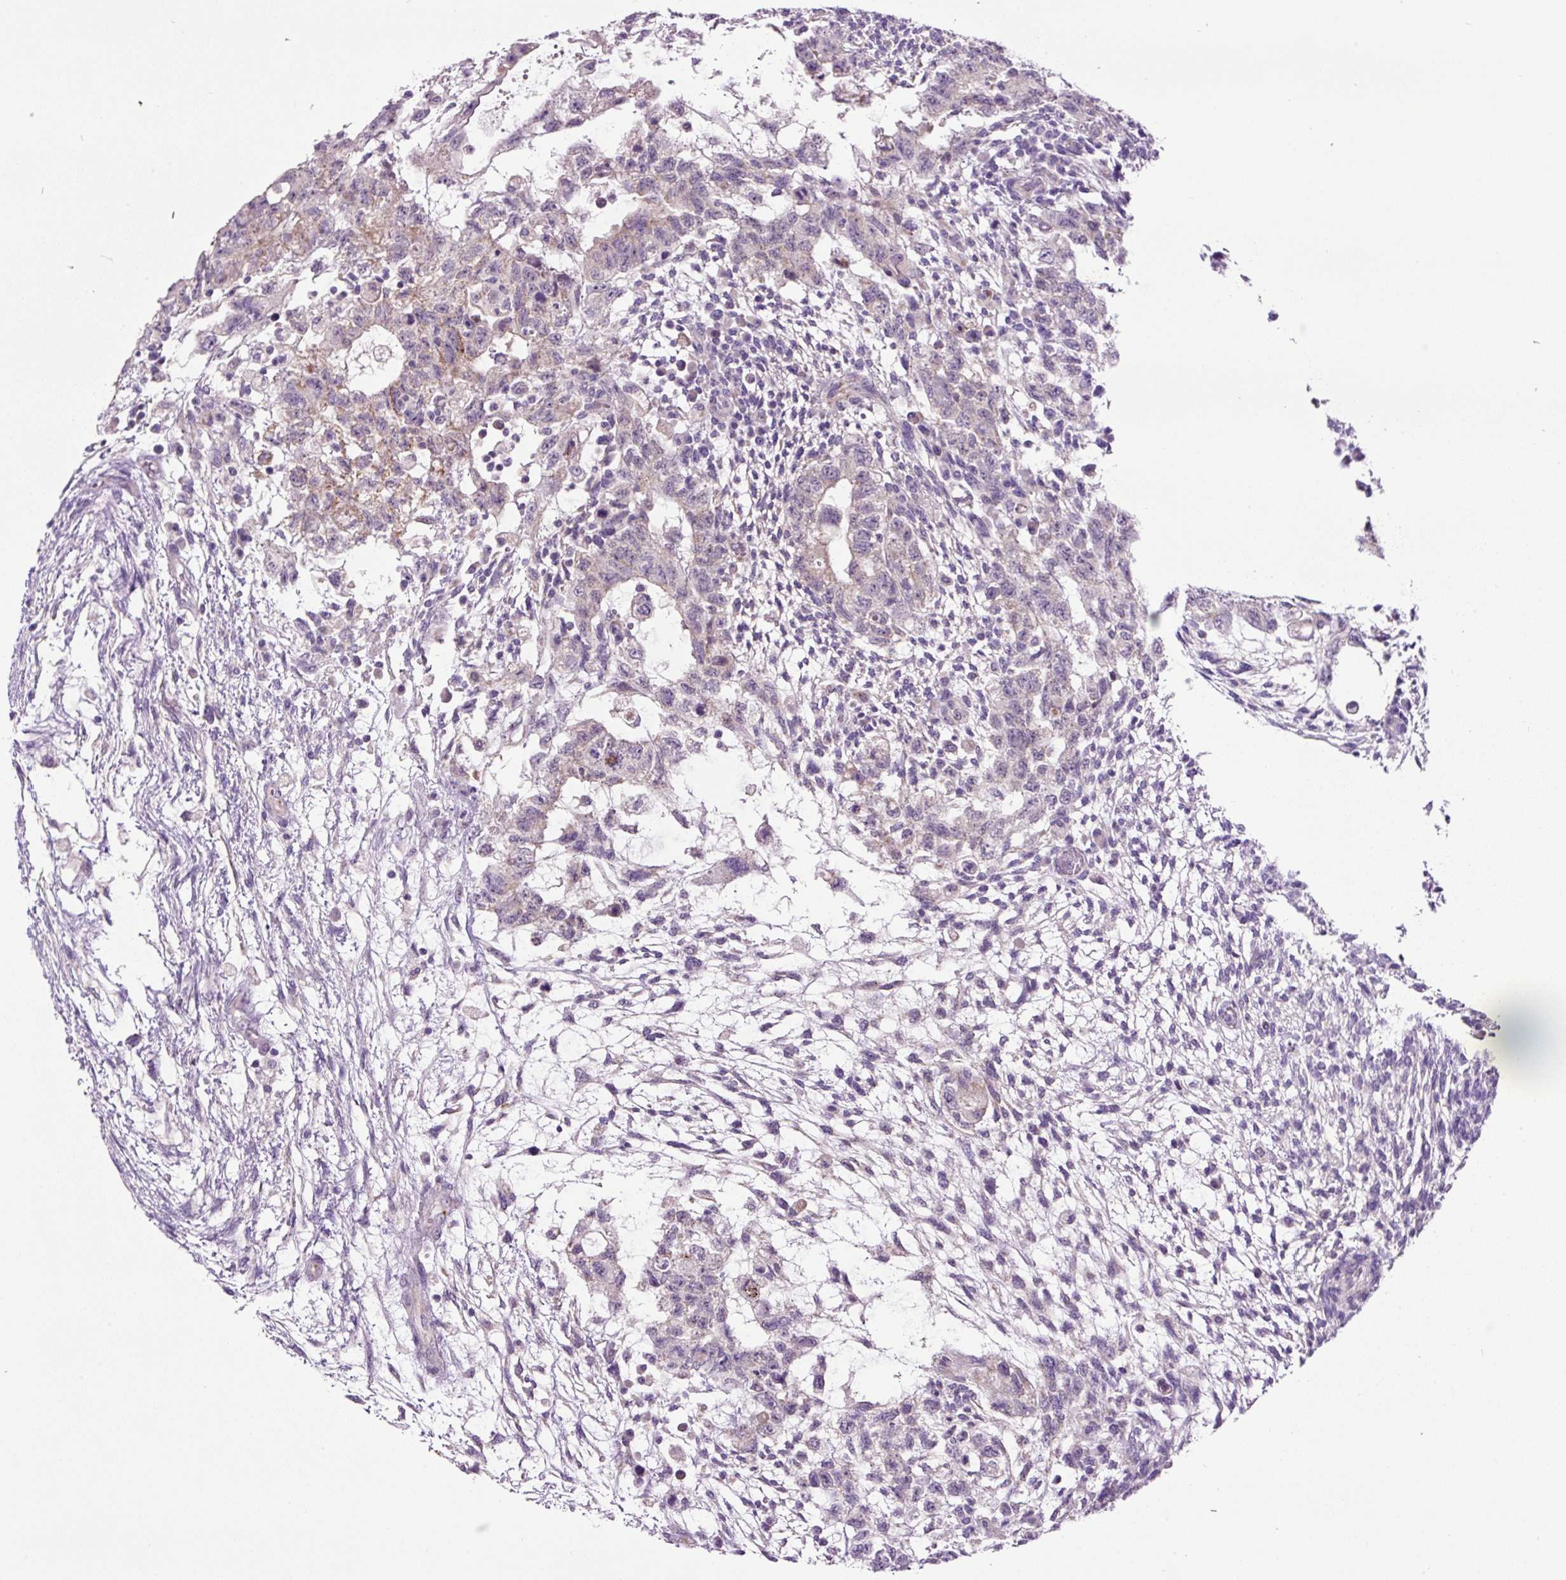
{"staining": {"intensity": "weak", "quantity": "25%-75%", "location": "cytoplasmic/membranous"}, "tissue": "testis cancer", "cell_type": "Tumor cells", "image_type": "cancer", "snomed": [{"axis": "morphology", "description": "Normal tissue, NOS"}, {"axis": "morphology", "description": "Carcinoma, Embryonal, NOS"}, {"axis": "topography", "description": "Testis"}], "caption": "Immunohistochemical staining of human testis embryonal carcinoma reveals weak cytoplasmic/membranous protein expression in about 25%-75% of tumor cells.", "gene": "OGDHL", "patient": {"sex": "male", "age": 36}}